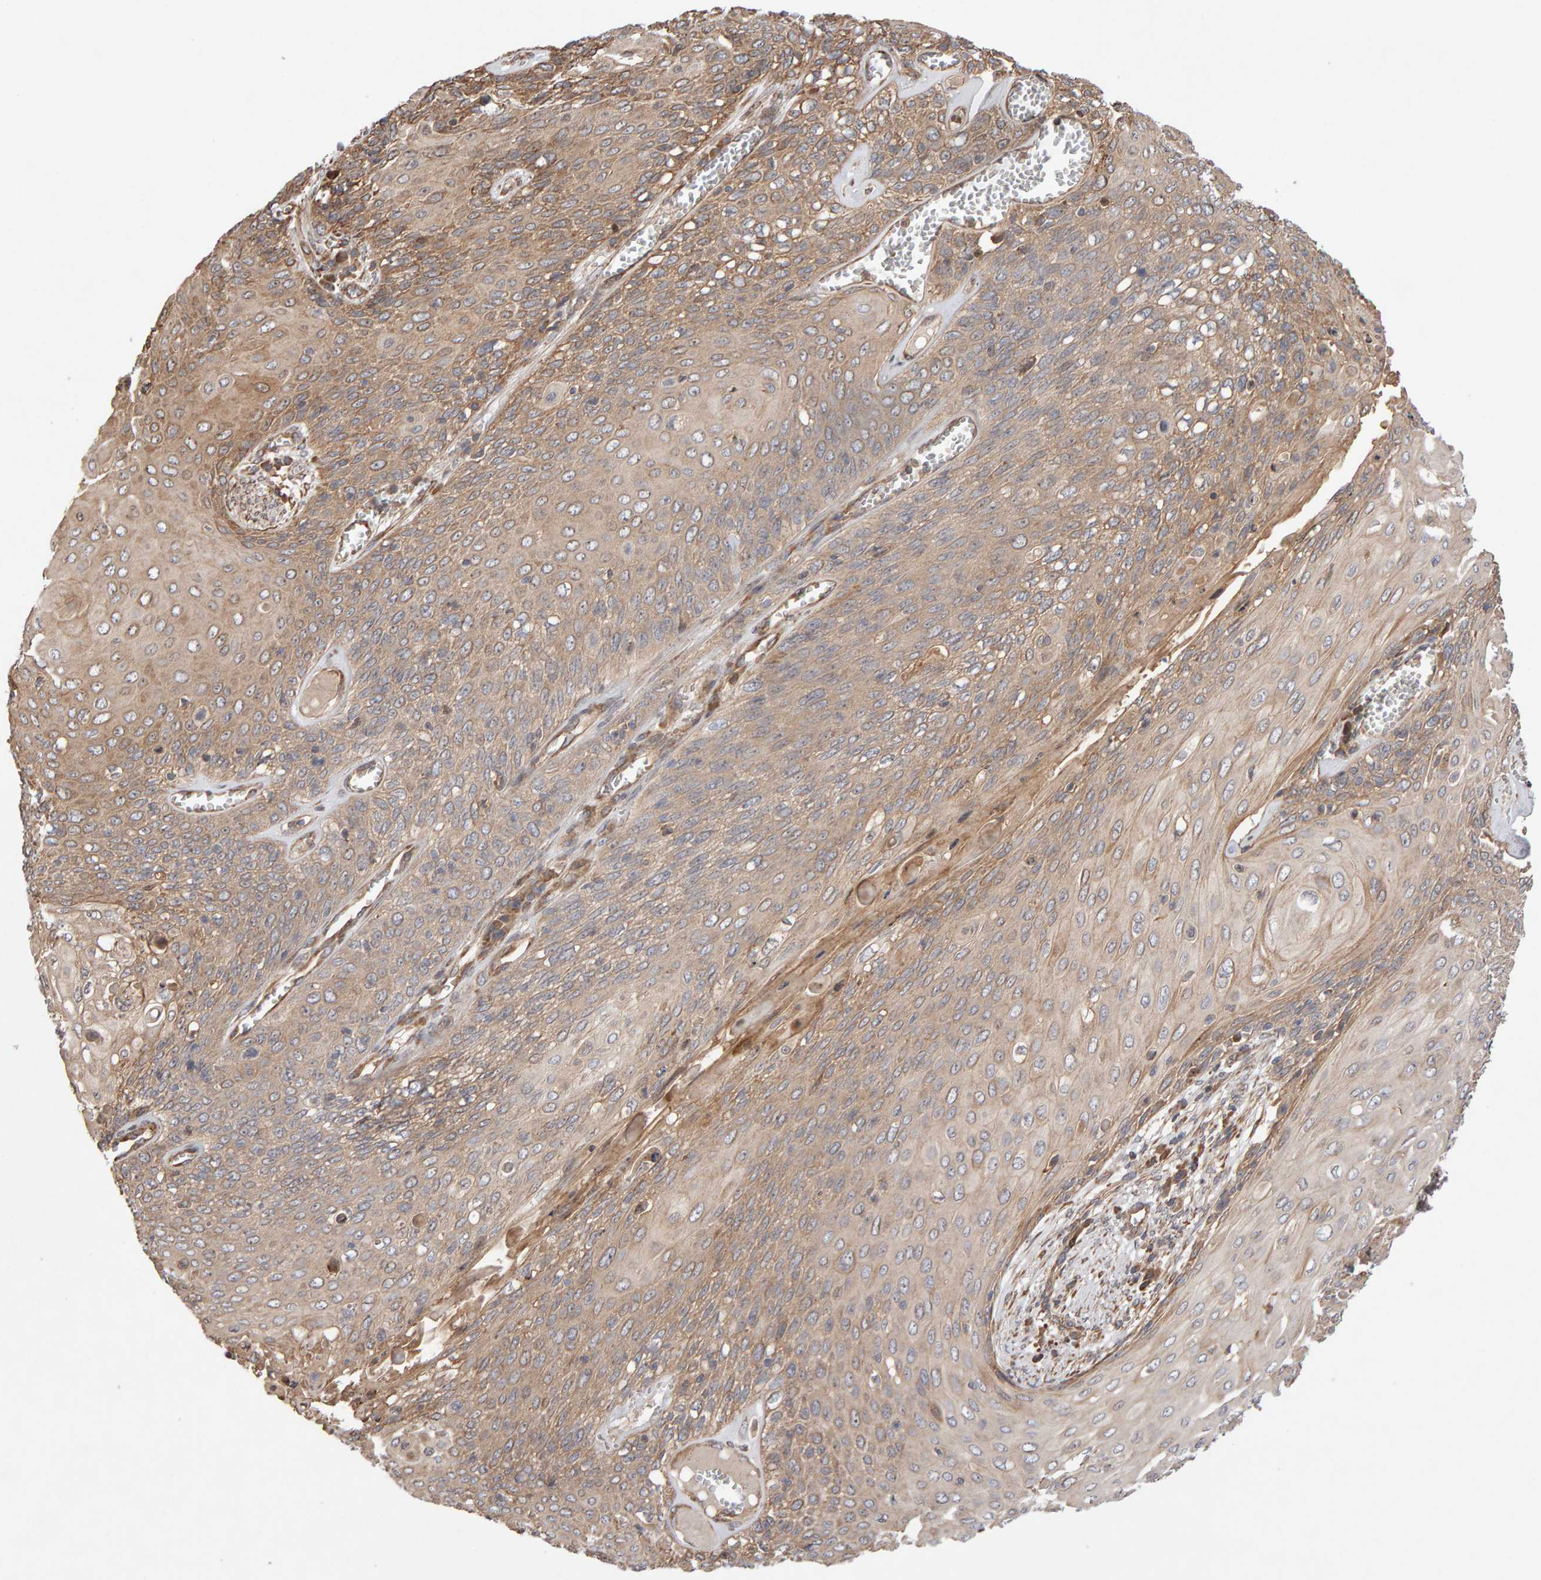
{"staining": {"intensity": "moderate", "quantity": "25%-75%", "location": "cytoplasmic/membranous"}, "tissue": "cervical cancer", "cell_type": "Tumor cells", "image_type": "cancer", "snomed": [{"axis": "morphology", "description": "Squamous cell carcinoma, NOS"}, {"axis": "topography", "description": "Cervix"}], "caption": "There is medium levels of moderate cytoplasmic/membranous positivity in tumor cells of cervical squamous cell carcinoma, as demonstrated by immunohistochemical staining (brown color).", "gene": "LZTS1", "patient": {"sex": "female", "age": 39}}